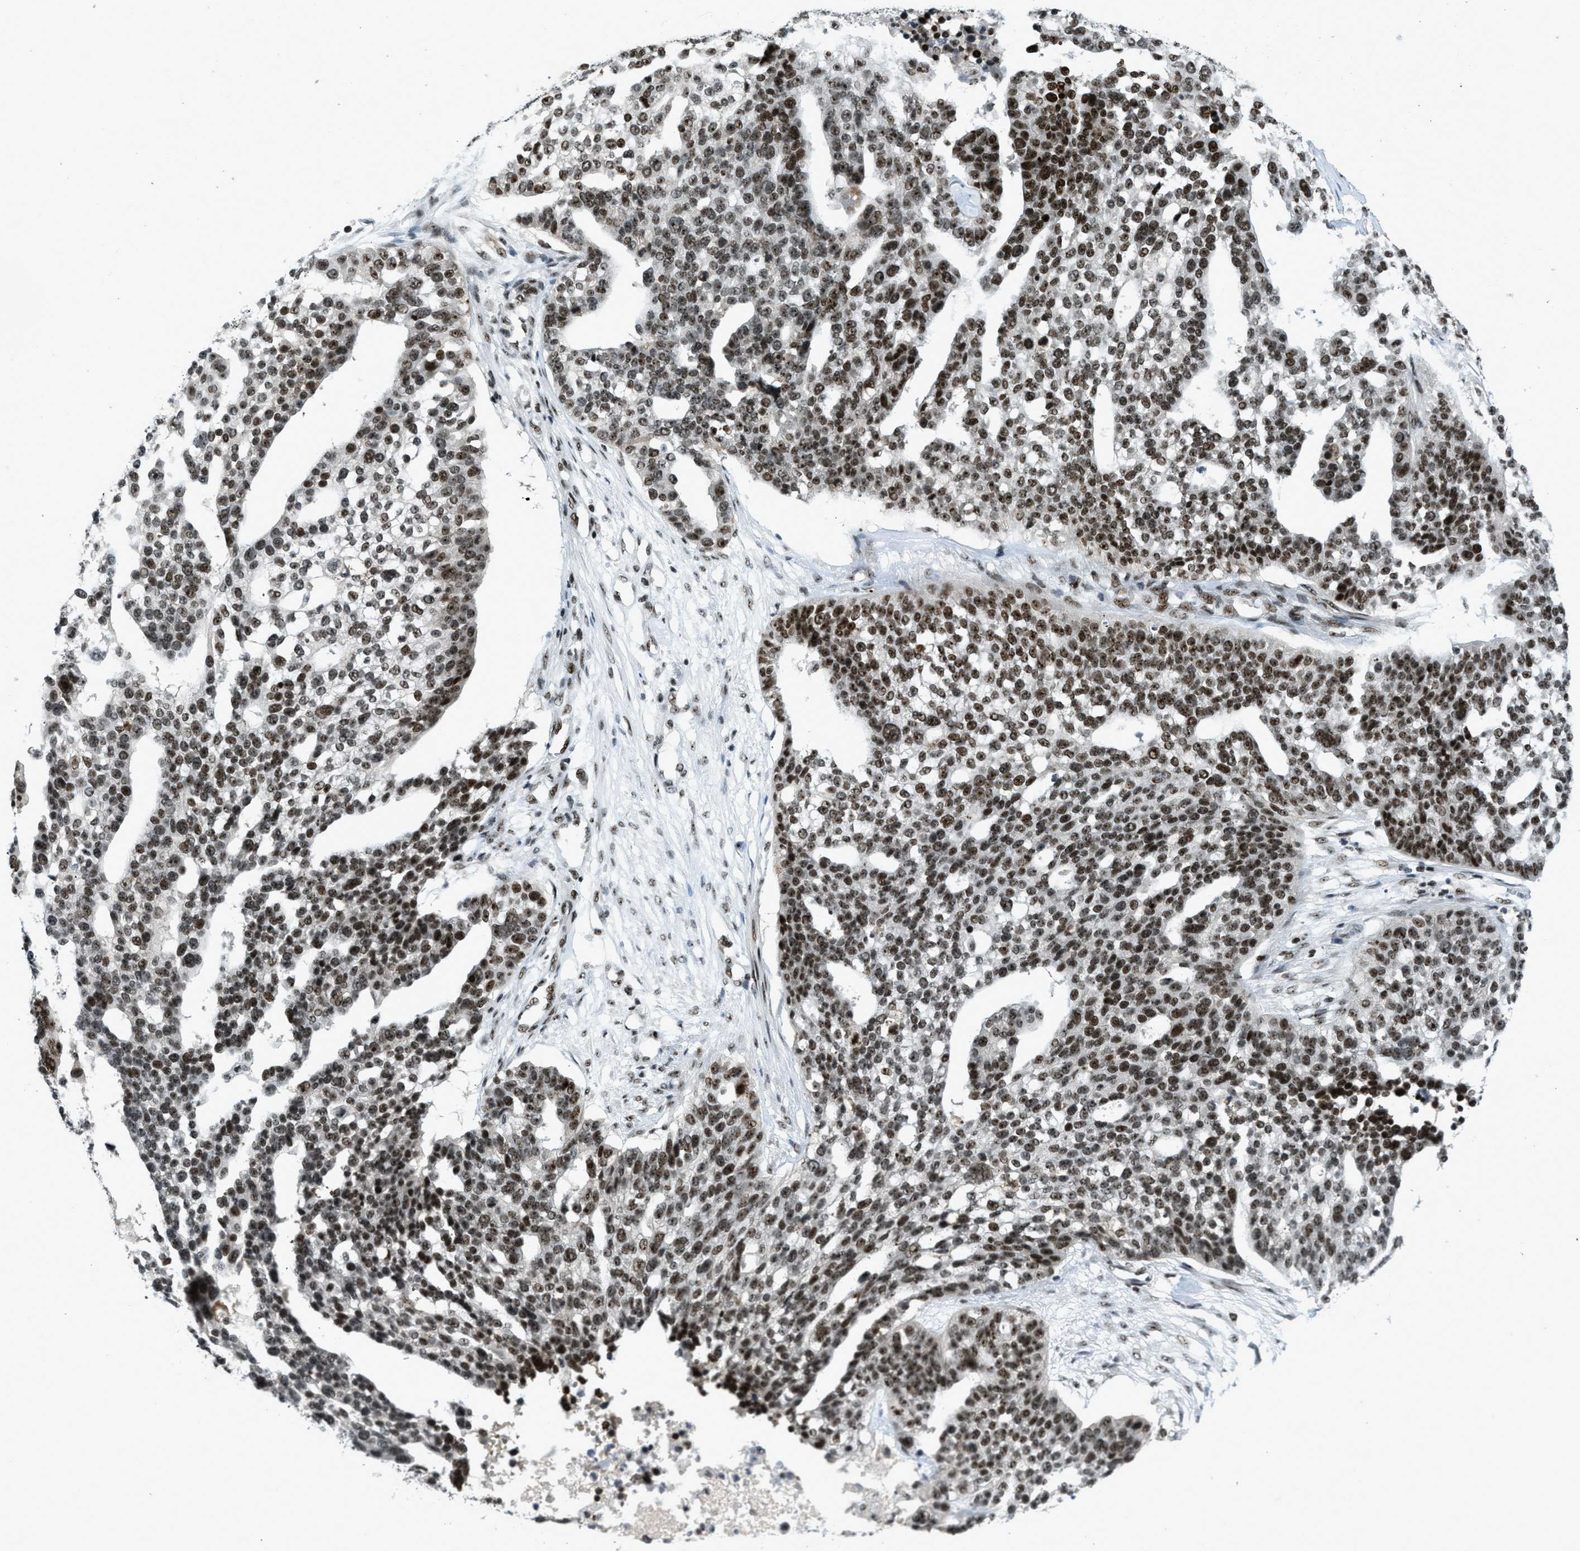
{"staining": {"intensity": "strong", "quantity": ">75%", "location": "nuclear"}, "tissue": "ovarian cancer", "cell_type": "Tumor cells", "image_type": "cancer", "snomed": [{"axis": "morphology", "description": "Cystadenocarcinoma, serous, NOS"}, {"axis": "topography", "description": "Ovary"}], "caption": "The micrograph displays immunohistochemical staining of serous cystadenocarcinoma (ovarian). There is strong nuclear positivity is seen in approximately >75% of tumor cells.", "gene": "URB1", "patient": {"sex": "female", "age": 59}}